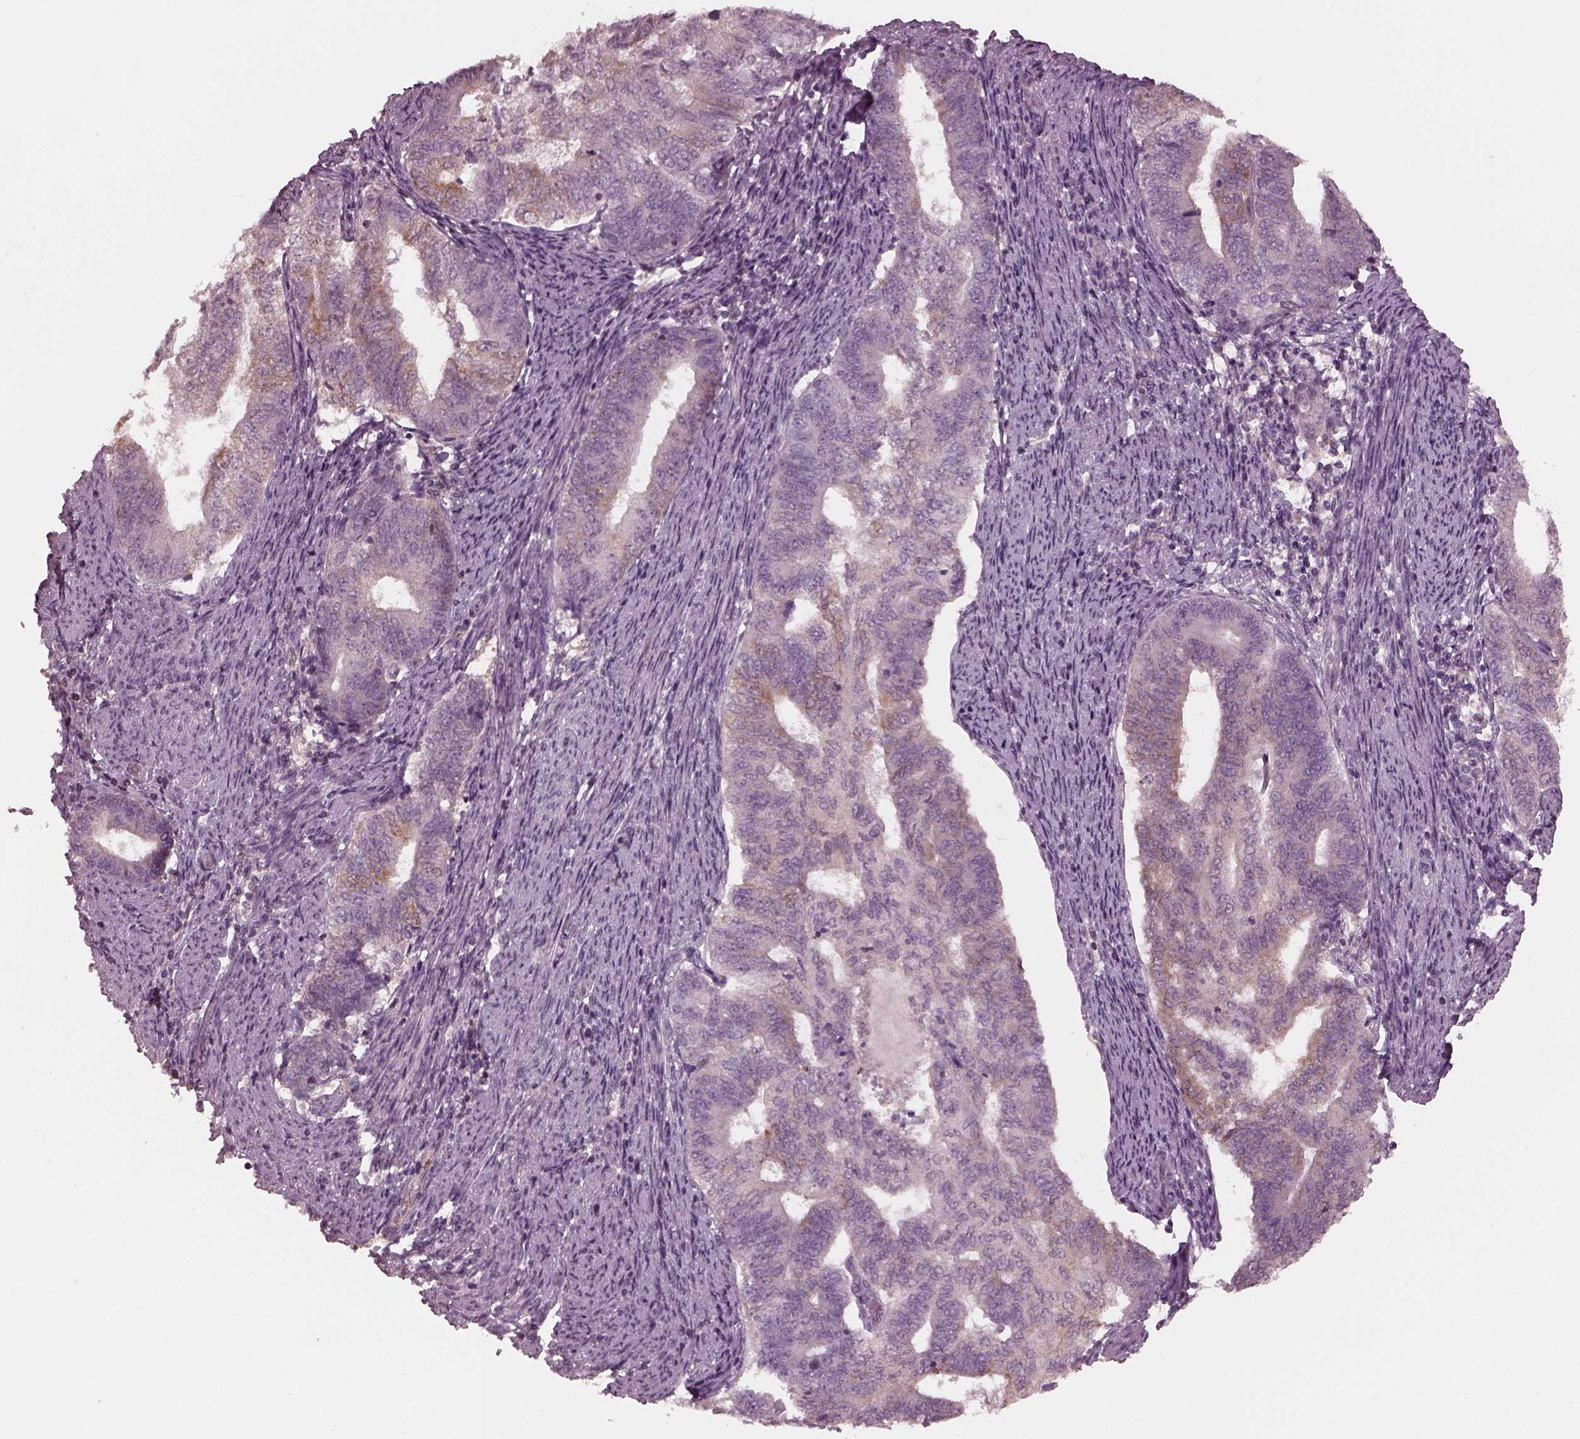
{"staining": {"intensity": "weak", "quantity": "<25%", "location": "cytoplasmic/membranous"}, "tissue": "endometrial cancer", "cell_type": "Tumor cells", "image_type": "cancer", "snomed": [{"axis": "morphology", "description": "Adenocarcinoma, NOS"}, {"axis": "topography", "description": "Endometrium"}], "caption": "Immunohistochemistry histopathology image of neoplastic tissue: human endometrial cancer (adenocarcinoma) stained with DAB (3,3'-diaminobenzidine) shows no significant protein positivity in tumor cells.", "gene": "PORCN", "patient": {"sex": "female", "age": 65}}